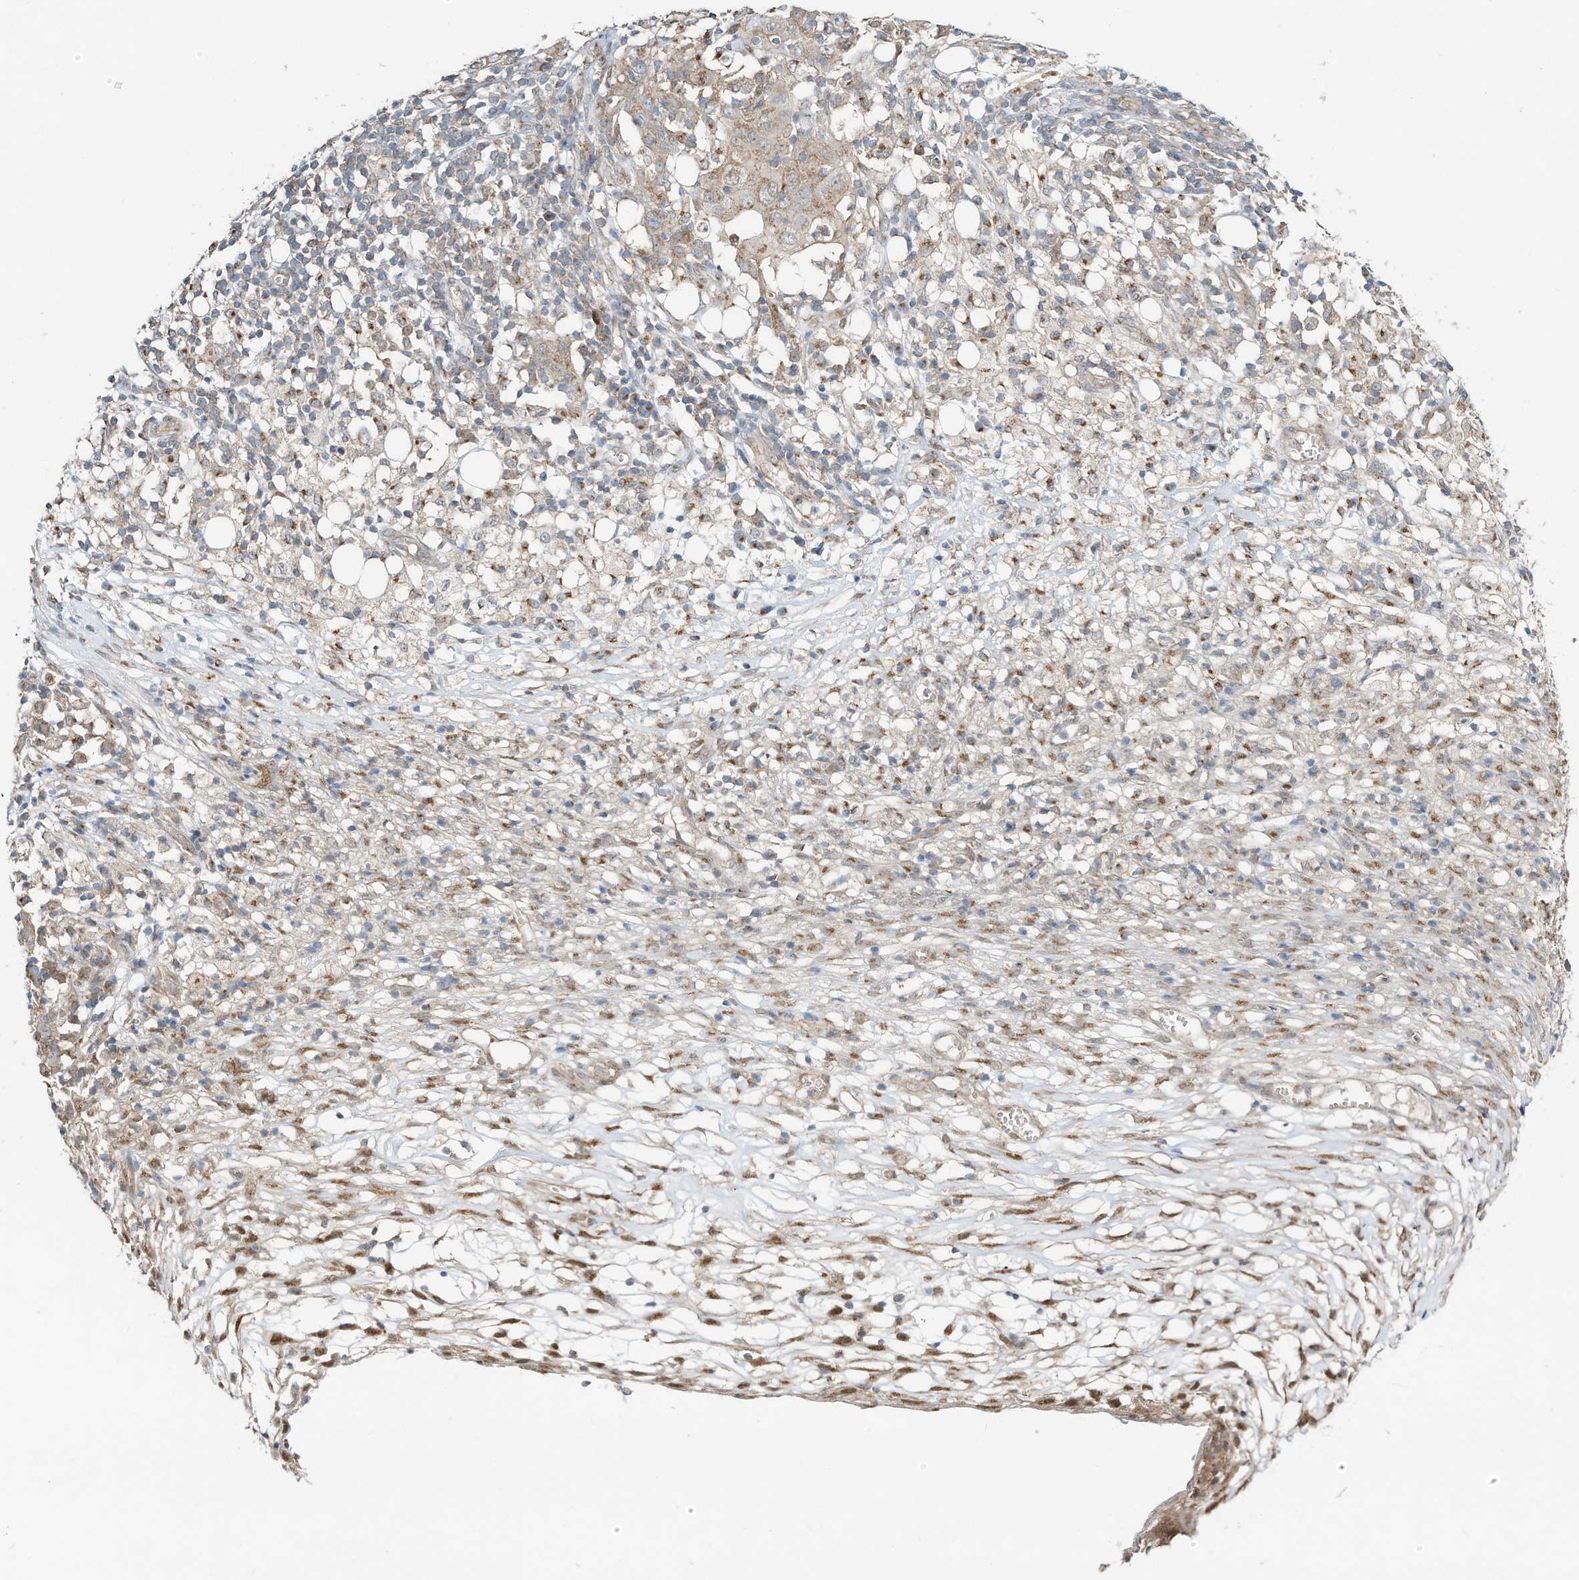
{"staining": {"intensity": "weak", "quantity": ">75%", "location": "cytoplasmic/membranous"}, "tissue": "ovarian cancer", "cell_type": "Tumor cells", "image_type": "cancer", "snomed": [{"axis": "morphology", "description": "Carcinoma, endometroid"}, {"axis": "topography", "description": "Ovary"}], "caption": "Human ovarian cancer stained with a protein marker demonstrates weak staining in tumor cells.", "gene": "CUX1", "patient": {"sex": "female", "age": 42}}